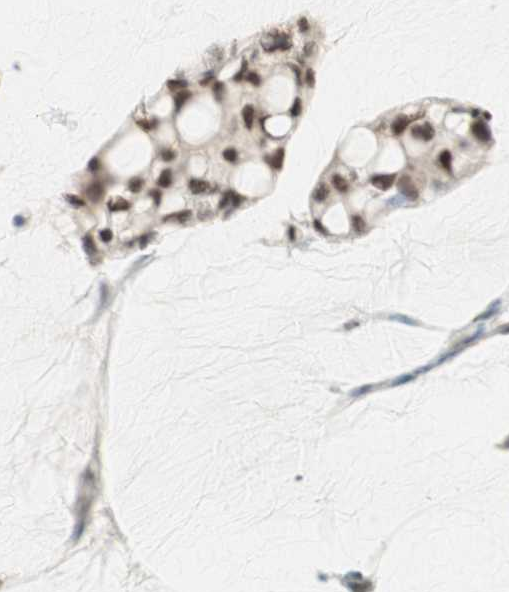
{"staining": {"intensity": "moderate", "quantity": ">75%", "location": "nuclear"}, "tissue": "ovarian cancer", "cell_type": "Tumor cells", "image_type": "cancer", "snomed": [{"axis": "morphology", "description": "Cystadenocarcinoma, mucinous, NOS"}, {"axis": "topography", "description": "Ovary"}], "caption": "Immunohistochemical staining of human ovarian cancer demonstrates moderate nuclear protein positivity in approximately >75% of tumor cells.", "gene": "SMARCE1", "patient": {"sex": "female", "age": 39}}